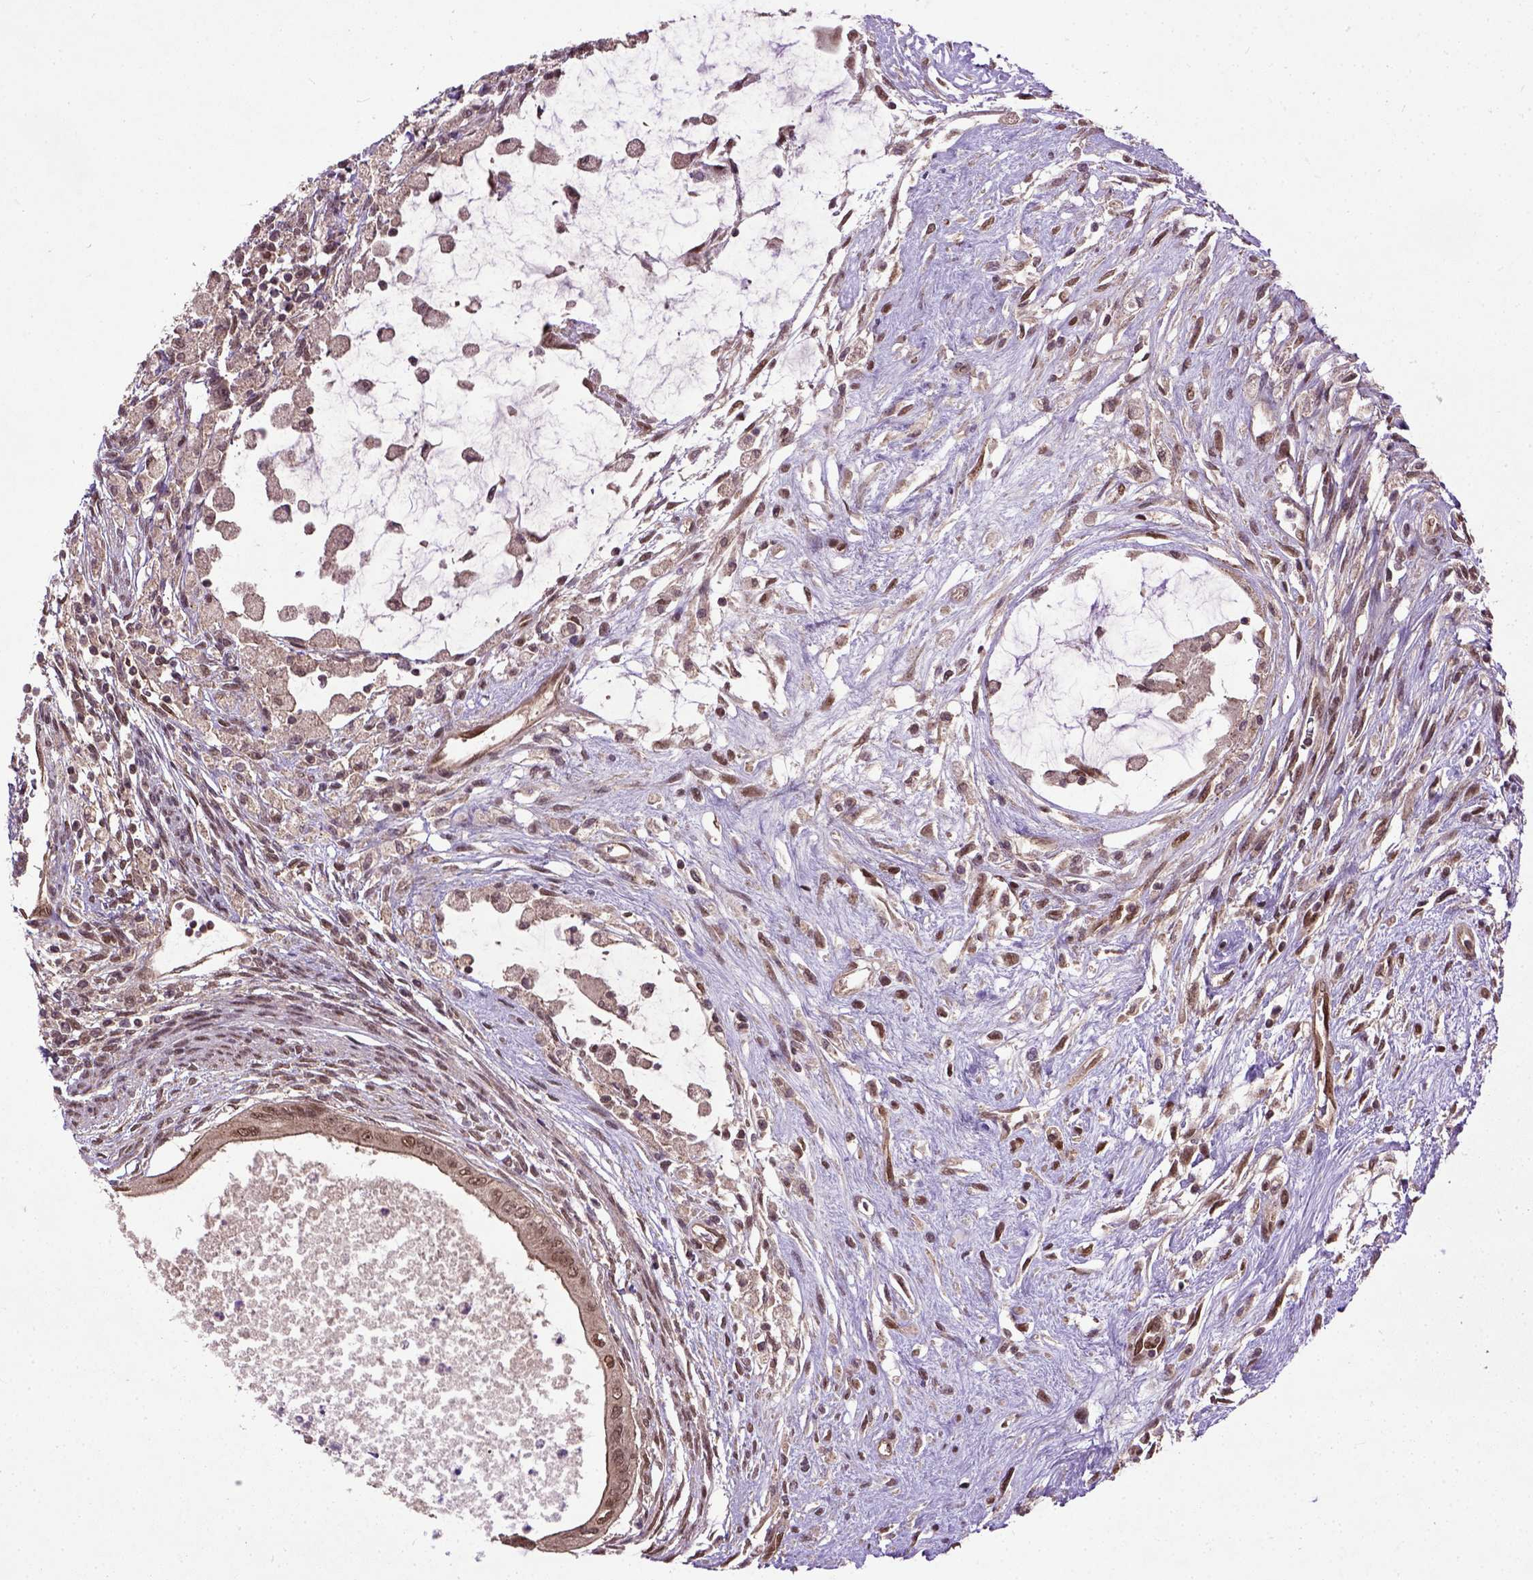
{"staining": {"intensity": "moderate", "quantity": ">75%", "location": "cytoplasmic/membranous,nuclear"}, "tissue": "testis cancer", "cell_type": "Tumor cells", "image_type": "cancer", "snomed": [{"axis": "morphology", "description": "Carcinoma, Embryonal, NOS"}, {"axis": "topography", "description": "Testis"}], "caption": "This is an image of IHC staining of testis cancer (embryonal carcinoma), which shows moderate positivity in the cytoplasmic/membranous and nuclear of tumor cells.", "gene": "UBA3", "patient": {"sex": "male", "age": 37}}